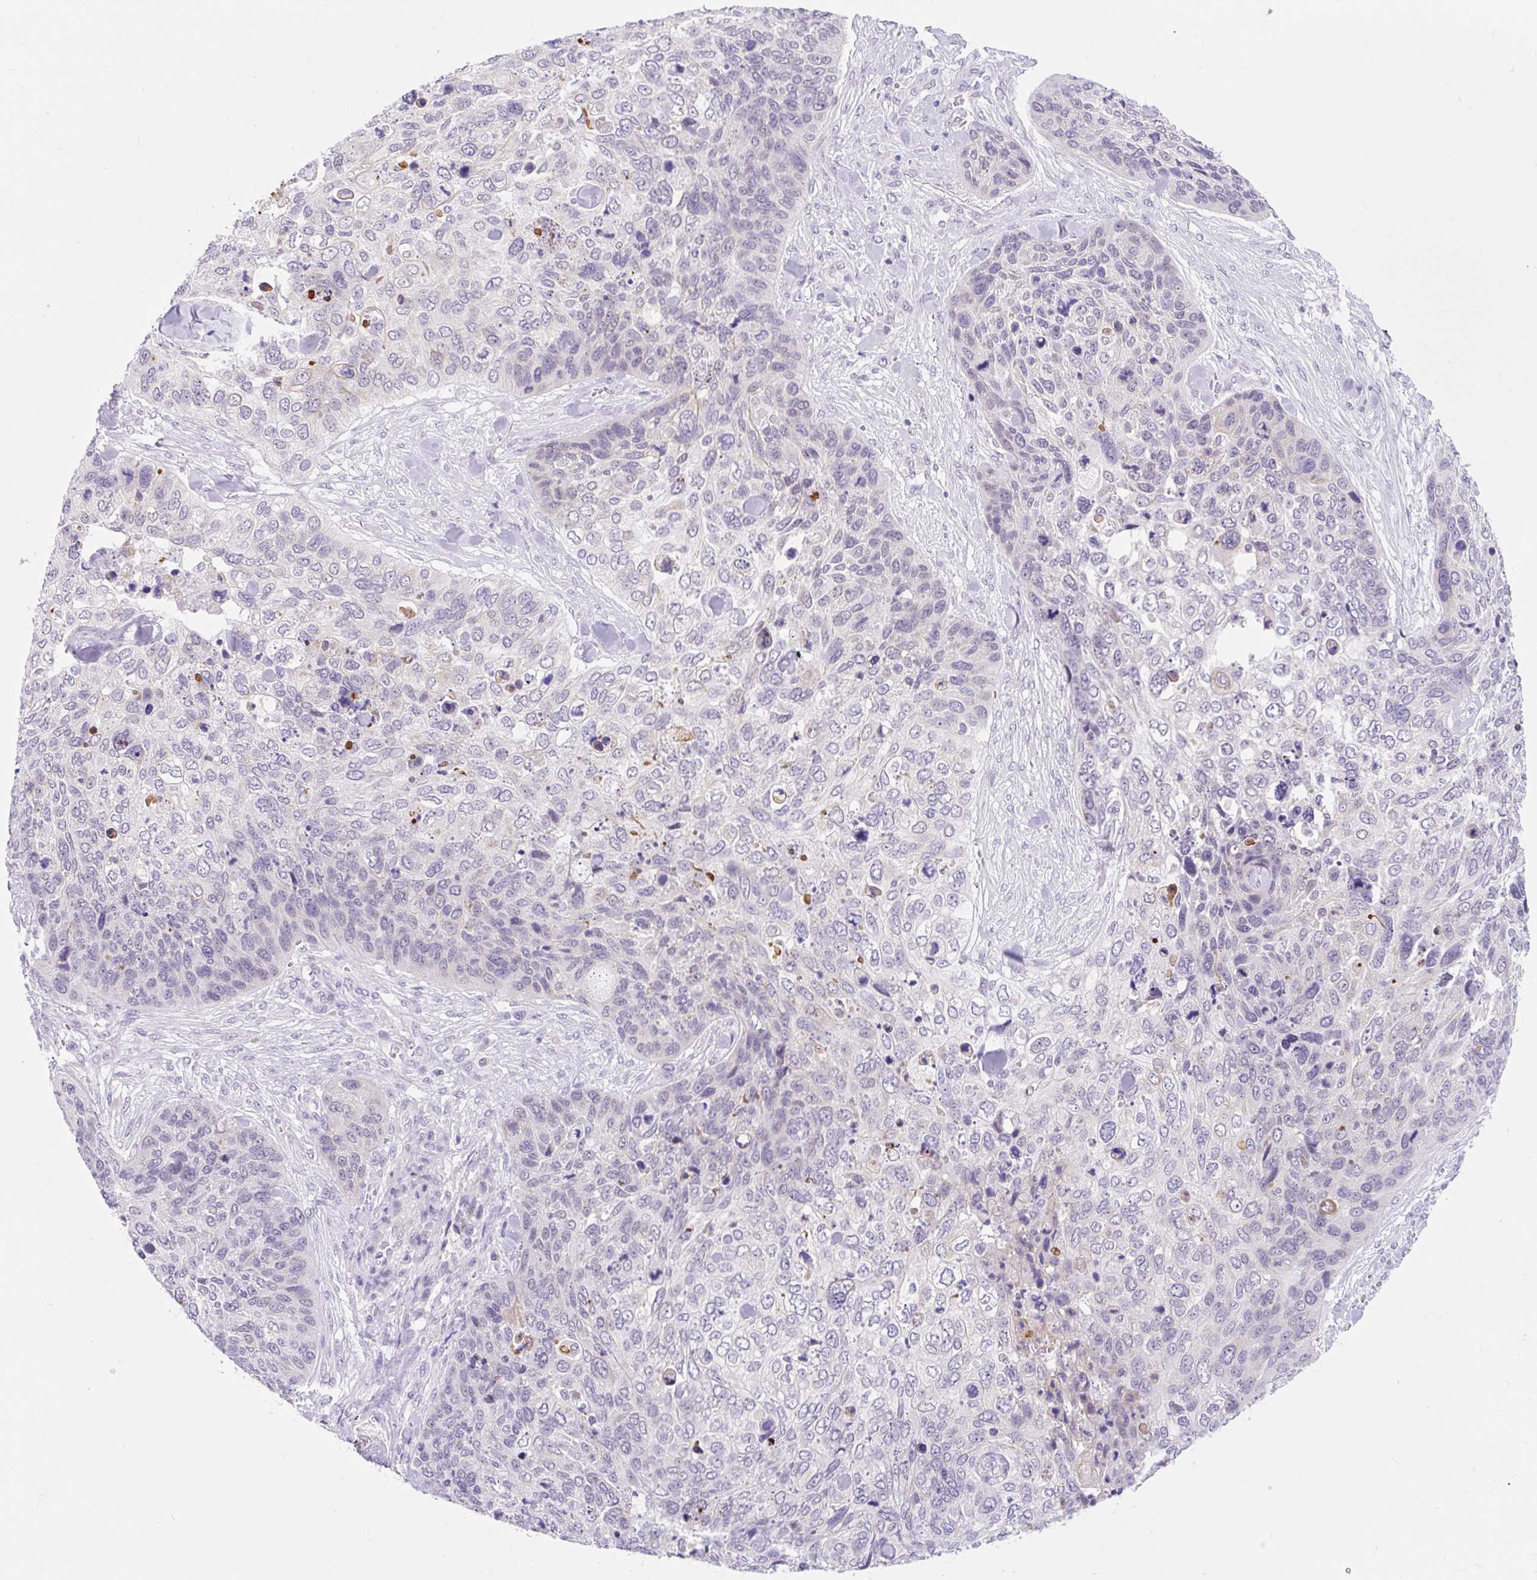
{"staining": {"intensity": "moderate", "quantity": "<25%", "location": "cytoplasmic/membranous"}, "tissue": "skin cancer", "cell_type": "Tumor cells", "image_type": "cancer", "snomed": [{"axis": "morphology", "description": "Basal cell carcinoma"}, {"axis": "topography", "description": "Skin"}], "caption": "Immunohistochemistry (IHC) (DAB (3,3'-diaminobenzidine)) staining of skin cancer exhibits moderate cytoplasmic/membranous protein staining in approximately <25% of tumor cells.", "gene": "ITPK1", "patient": {"sex": "female", "age": 74}}